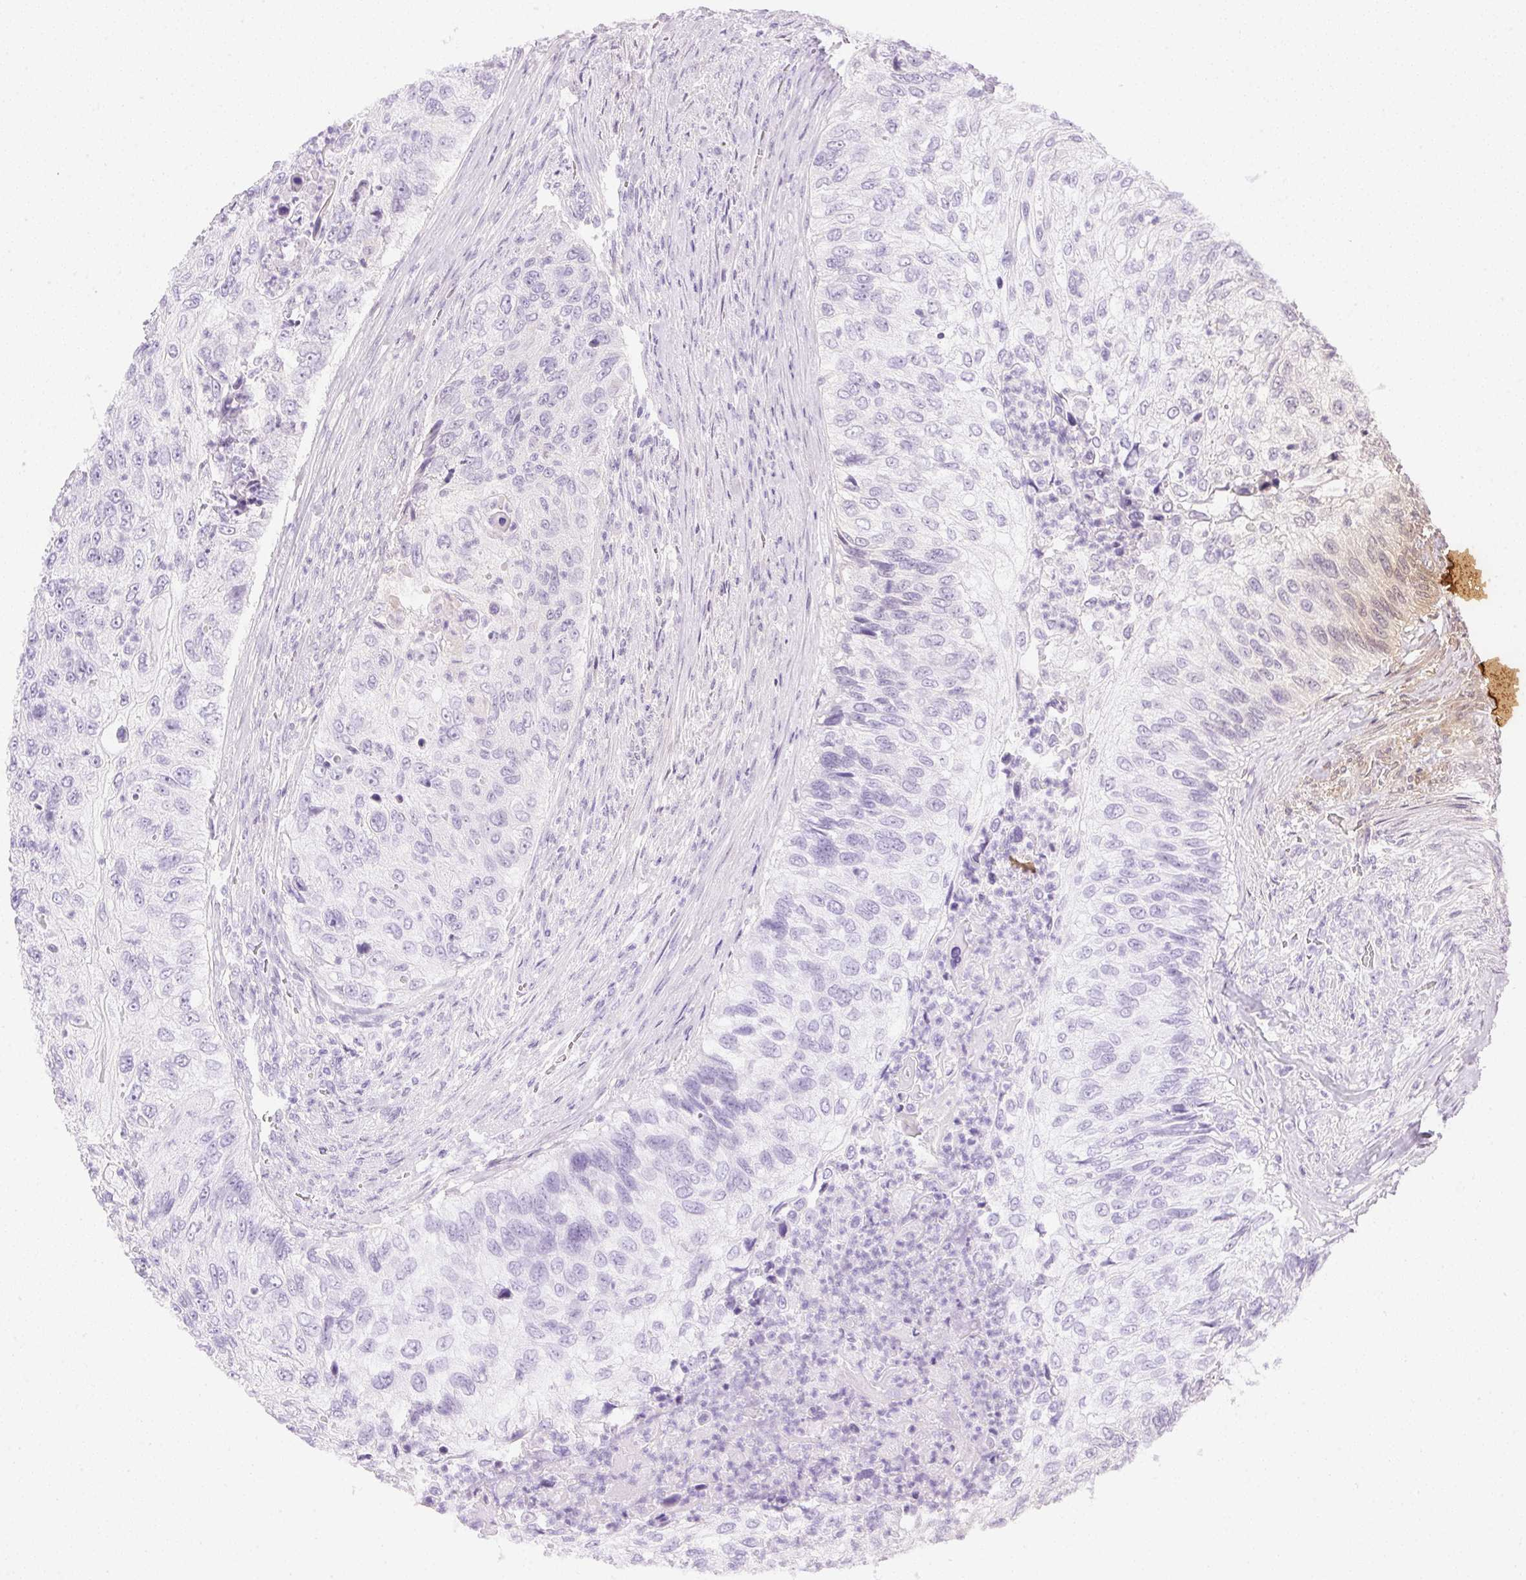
{"staining": {"intensity": "negative", "quantity": "none", "location": "none"}, "tissue": "urothelial cancer", "cell_type": "Tumor cells", "image_type": "cancer", "snomed": [{"axis": "morphology", "description": "Urothelial carcinoma, High grade"}, {"axis": "topography", "description": "Urinary bladder"}], "caption": "Immunohistochemistry histopathology image of human high-grade urothelial carcinoma stained for a protein (brown), which shows no positivity in tumor cells. (Immunohistochemistry (ihc), brightfield microscopy, high magnification).", "gene": "ATP6V1G3", "patient": {"sex": "female", "age": 60}}